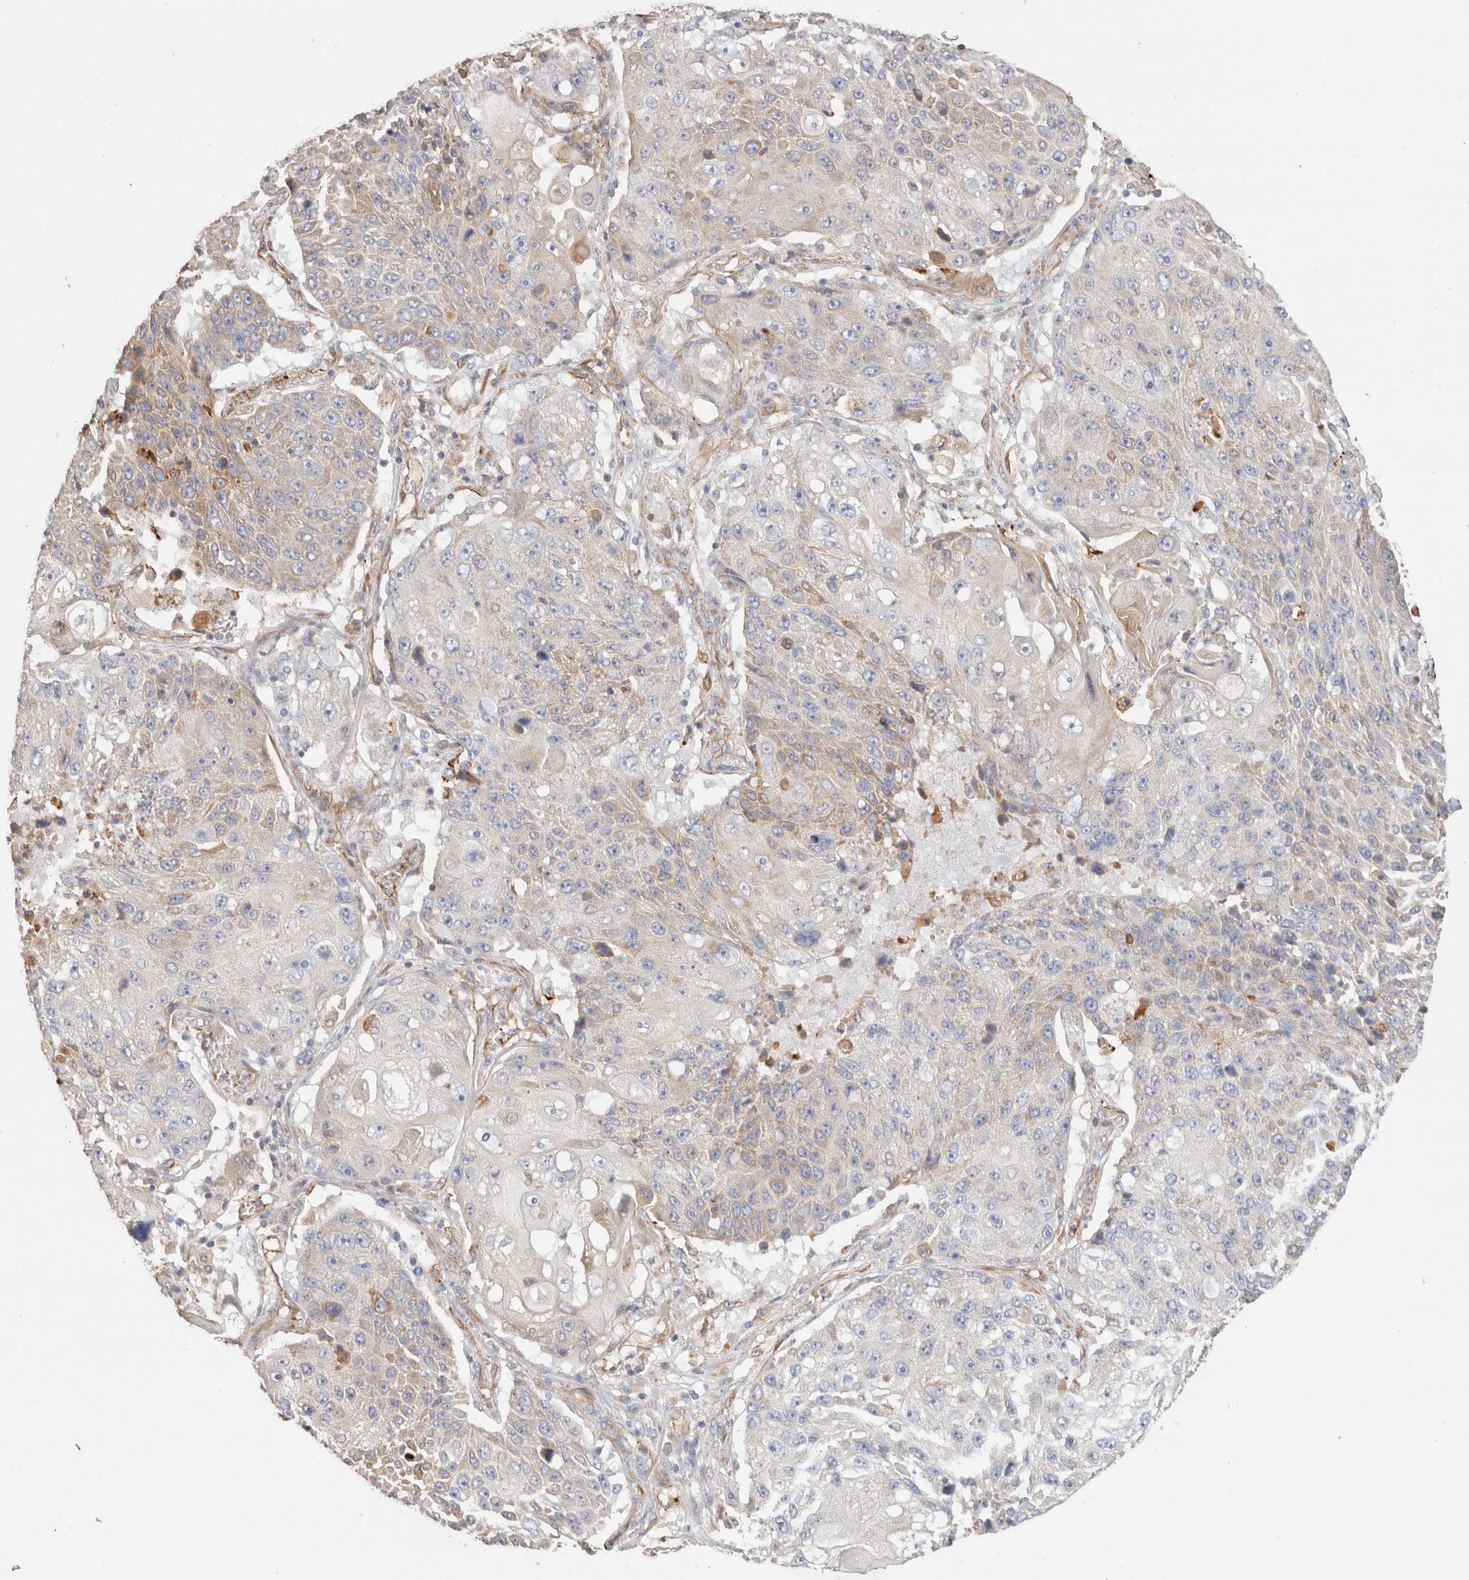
{"staining": {"intensity": "moderate", "quantity": "<25%", "location": "cytoplasmic/membranous"}, "tissue": "lung cancer", "cell_type": "Tumor cells", "image_type": "cancer", "snomed": [{"axis": "morphology", "description": "Squamous cell carcinoma, NOS"}, {"axis": "topography", "description": "Lung"}], "caption": "This is a photomicrograph of immunohistochemistry (IHC) staining of lung cancer (squamous cell carcinoma), which shows moderate expression in the cytoplasmic/membranous of tumor cells.", "gene": "PROS1", "patient": {"sex": "male", "age": 61}}